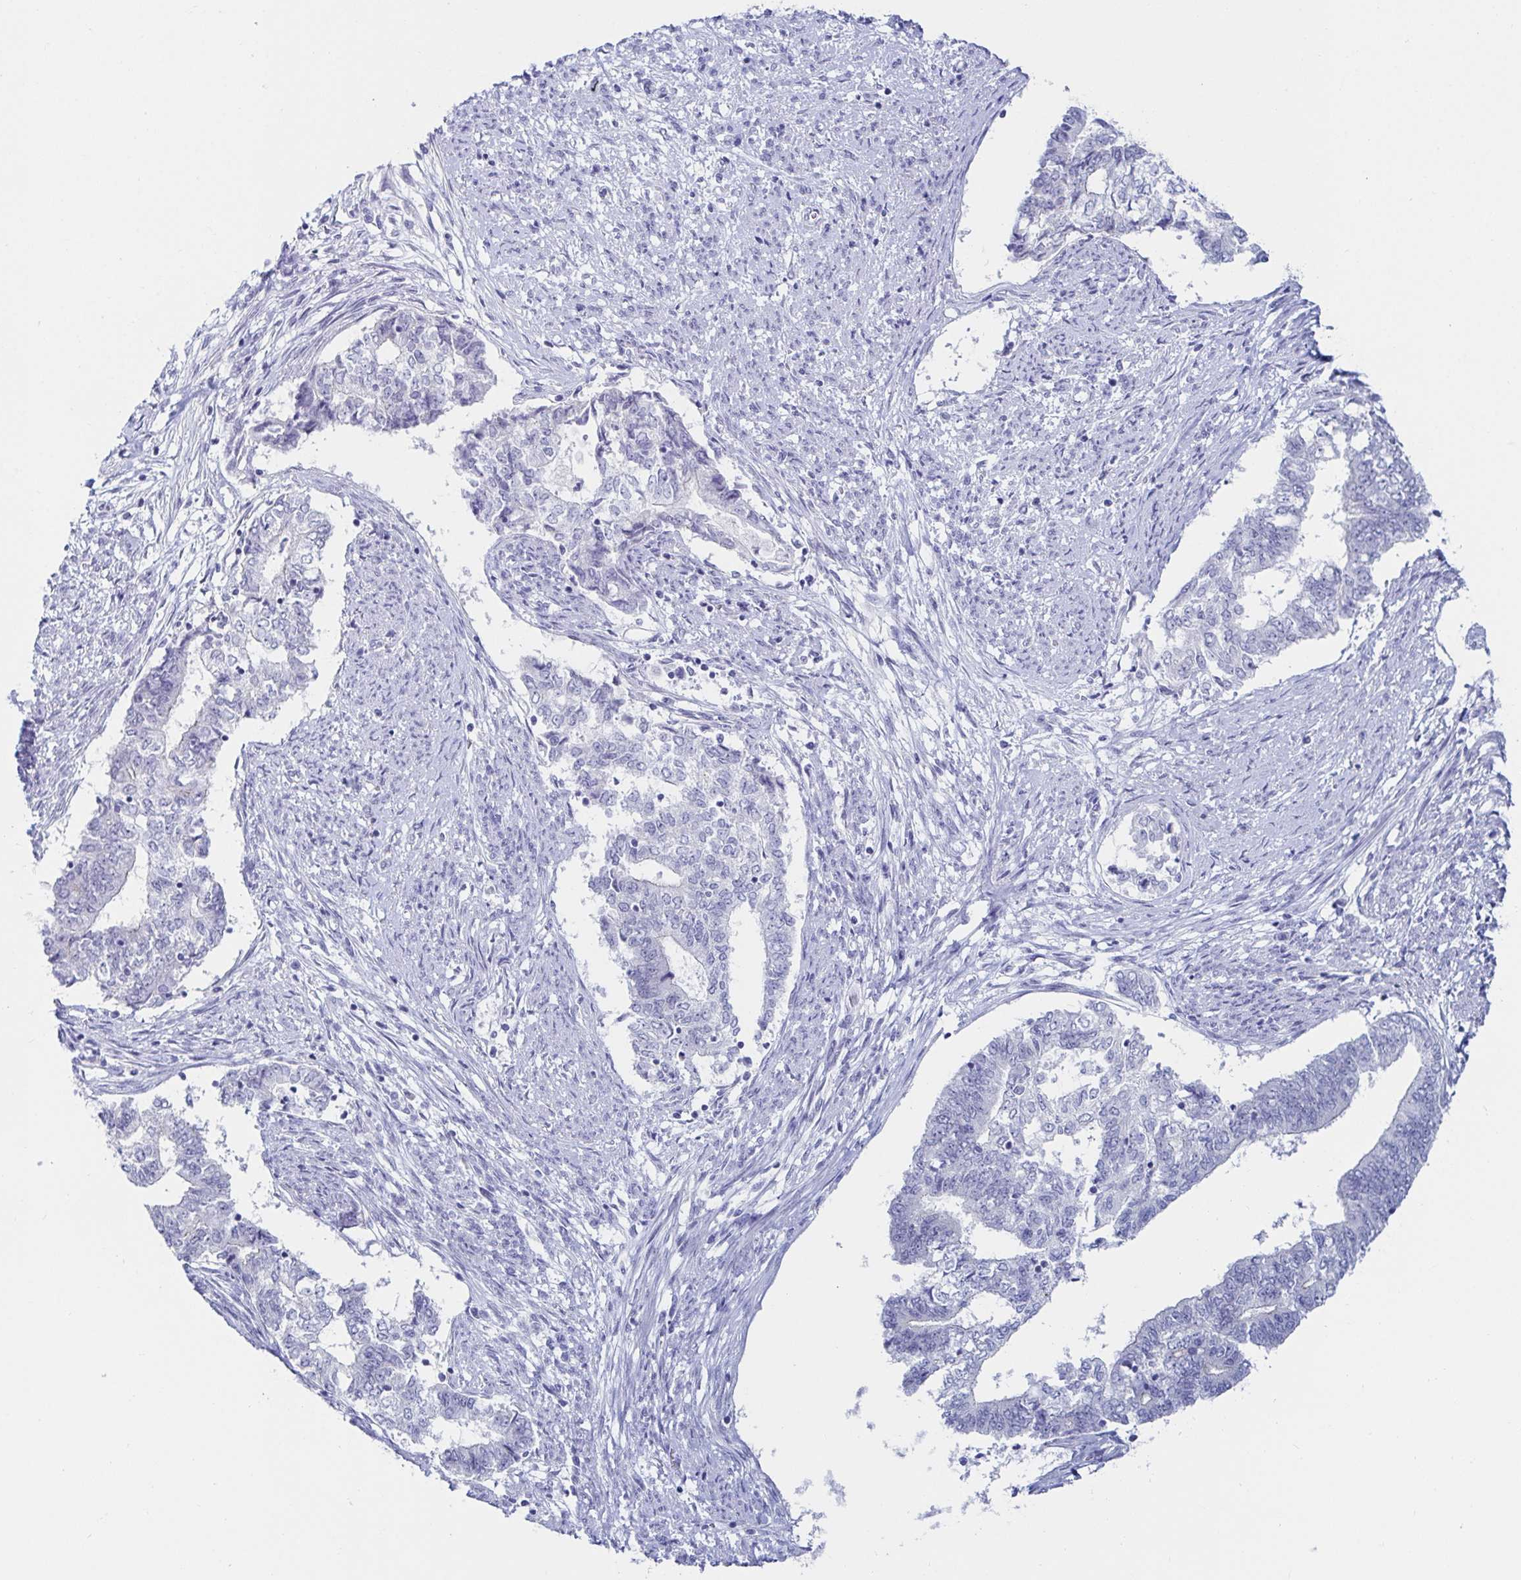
{"staining": {"intensity": "negative", "quantity": "none", "location": "none"}, "tissue": "endometrial cancer", "cell_type": "Tumor cells", "image_type": "cancer", "snomed": [{"axis": "morphology", "description": "Adenocarcinoma, NOS"}, {"axis": "topography", "description": "Endometrium"}], "caption": "Immunohistochemistry (IHC) micrograph of human adenocarcinoma (endometrial) stained for a protein (brown), which displays no expression in tumor cells. The staining is performed using DAB (3,3'-diaminobenzidine) brown chromogen with nuclei counter-stained in using hematoxylin.", "gene": "OR10K1", "patient": {"sex": "female", "age": 65}}